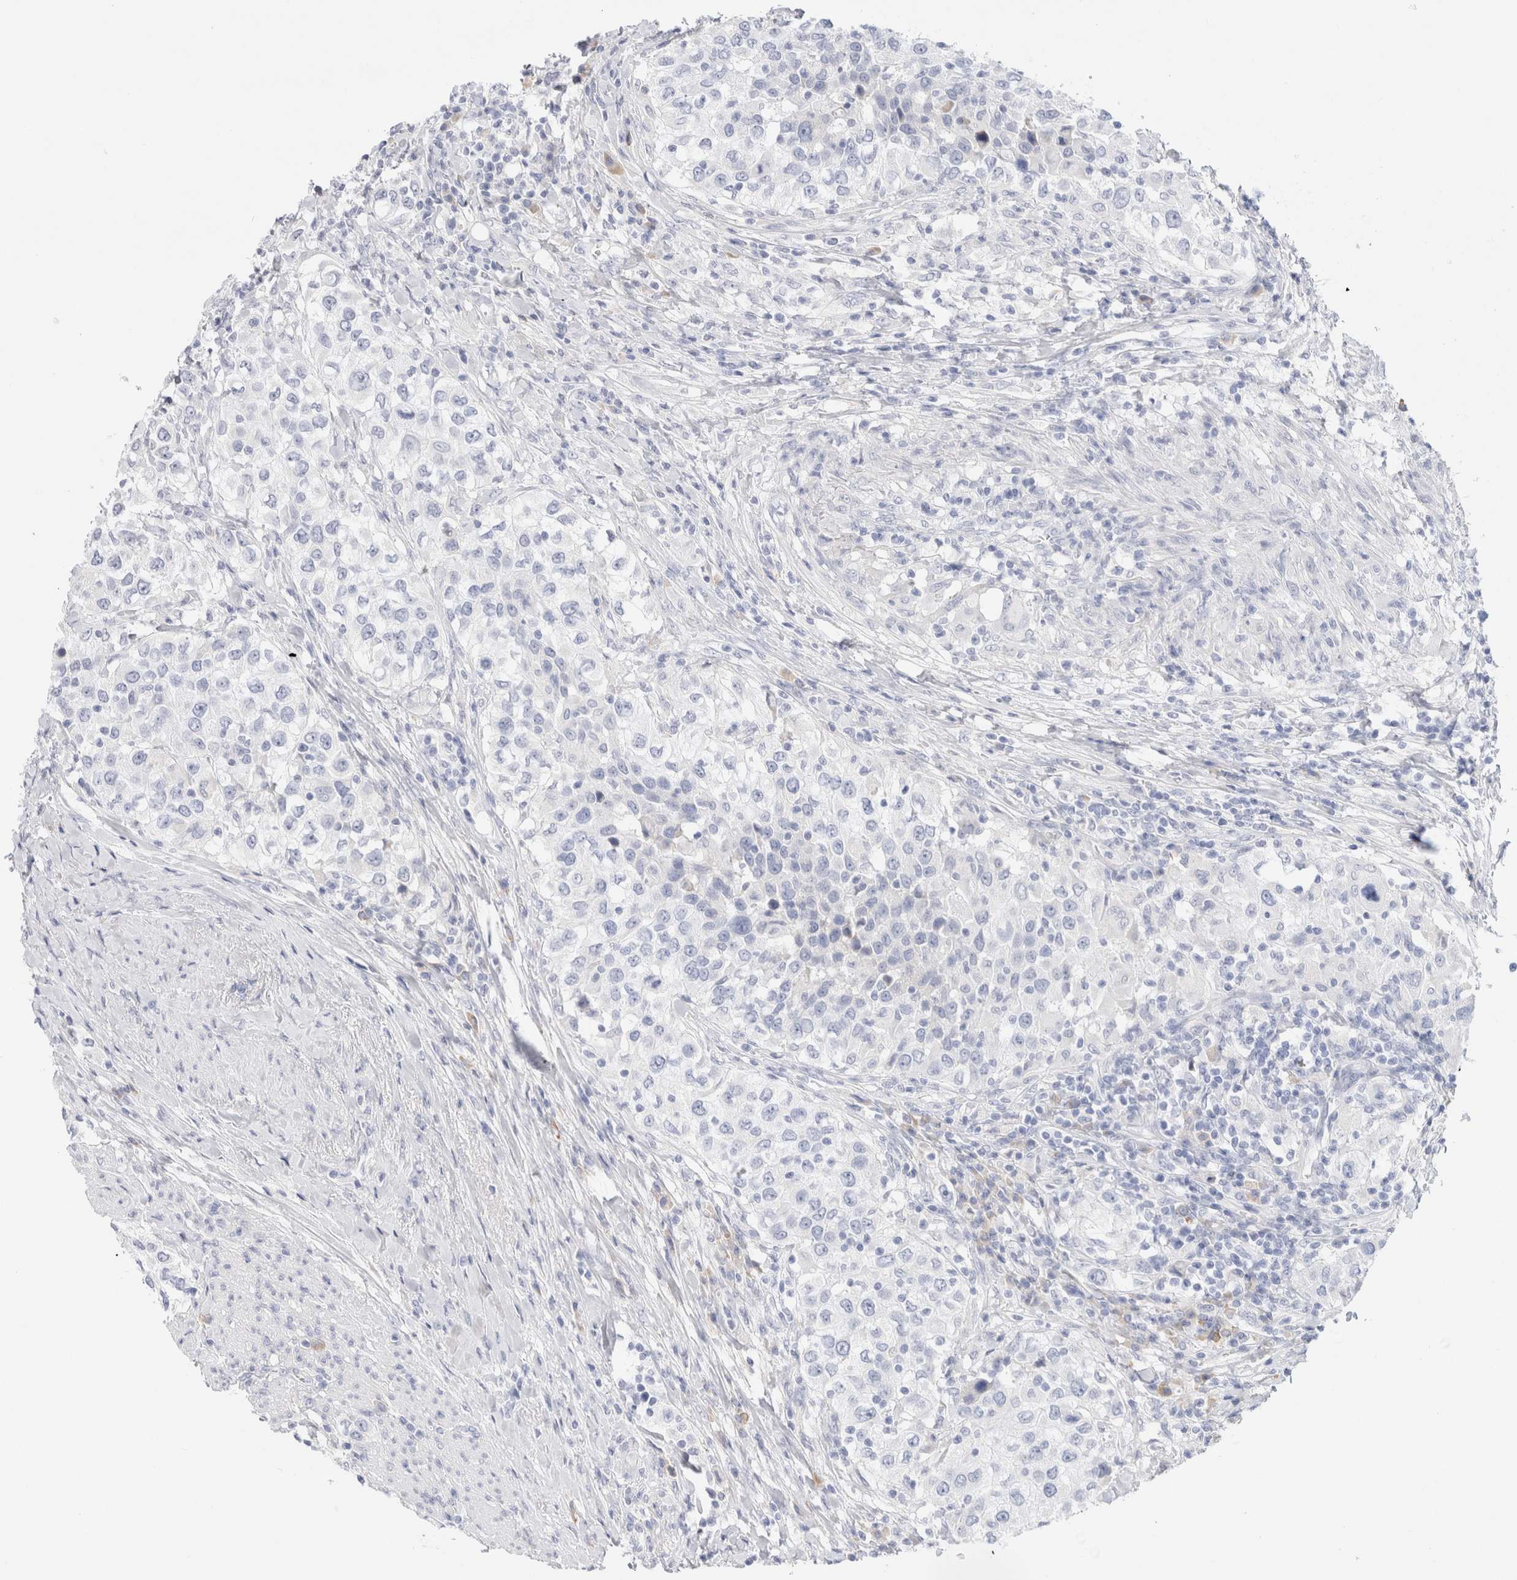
{"staining": {"intensity": "negative", "quantity": "none", "location": "none"}, "tissue": "urothelial cancer", "cell_type": "Tumor cells", "image_type": "cancer", "snomed": [{"axis": "morphology", "description": "Urothelial carcinoma, High grade"}, {"axis": "topography", "description": "Urinary bladder"}], "caption": "The photomicrograph displays no staining of tumor cells in high-grade urothelial carcinoma. (DAB (3,3'-diaminobenzidine) IHC, high magnification).", "gene": "GADD45G", "patient": {"sex": "female", "age": 80}}